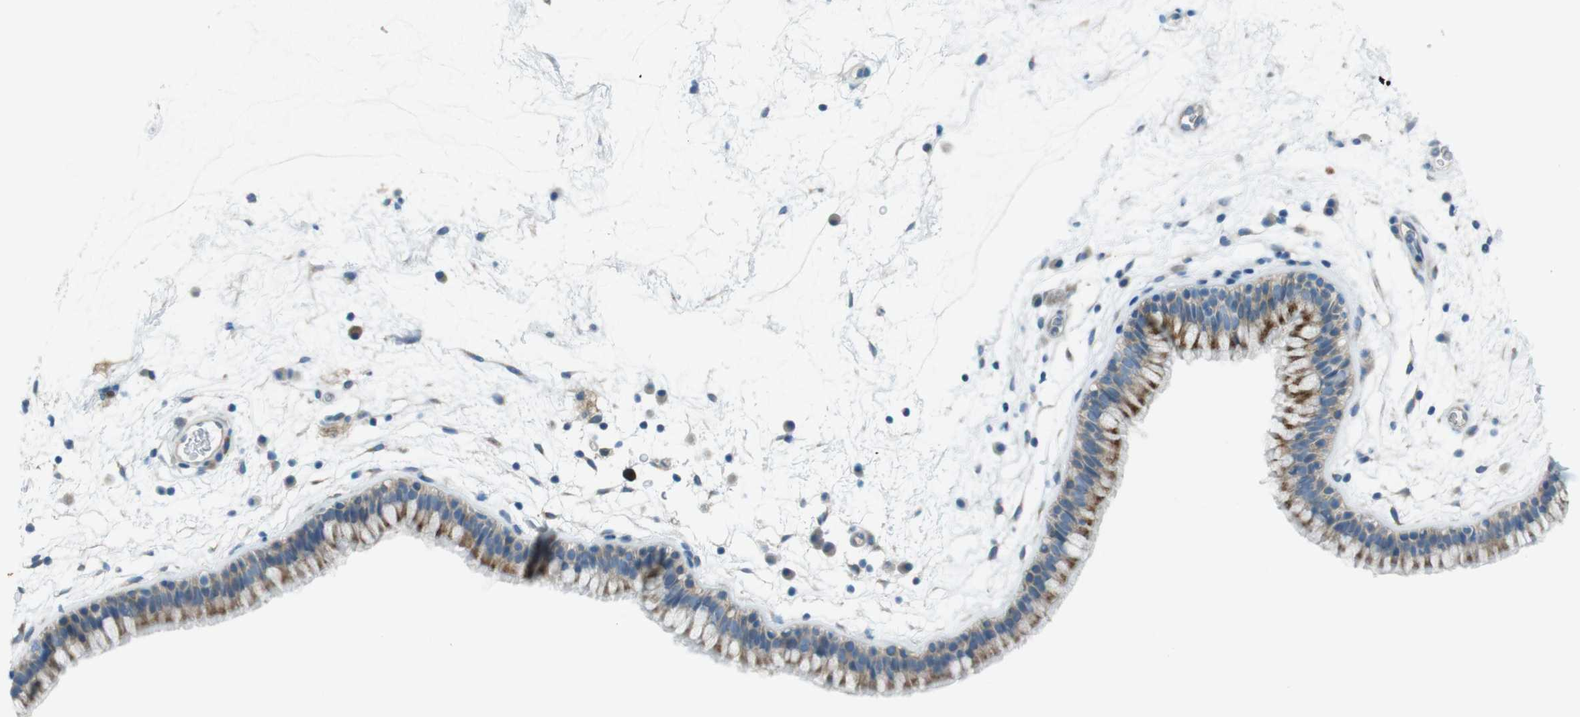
{"staining": {"intensity": "moderate", "quantity": "25%-75%", "location": "cytoplasmic/membranous"}, "tissue": "nasopharynx", "cell_type": "Respiratory epithelial cells", "image_type": "normal", "snomed": [{"axis": "morphology", "description": "Normal tissue, NOS"}, {"axis": "morphology", "description": "Inflammation, NOS"}, {"axis": "topography", "description": "Nasopharynx"}], "caption": "Normal nasopharynx displays moderate cytoplasmic/membranous staining in about 25%-75% of respiratory epithelial cells, visualized by immunohistochemistry.", "gene": "TMEM41B", "patient": {"sex": "male", "age": 48}}